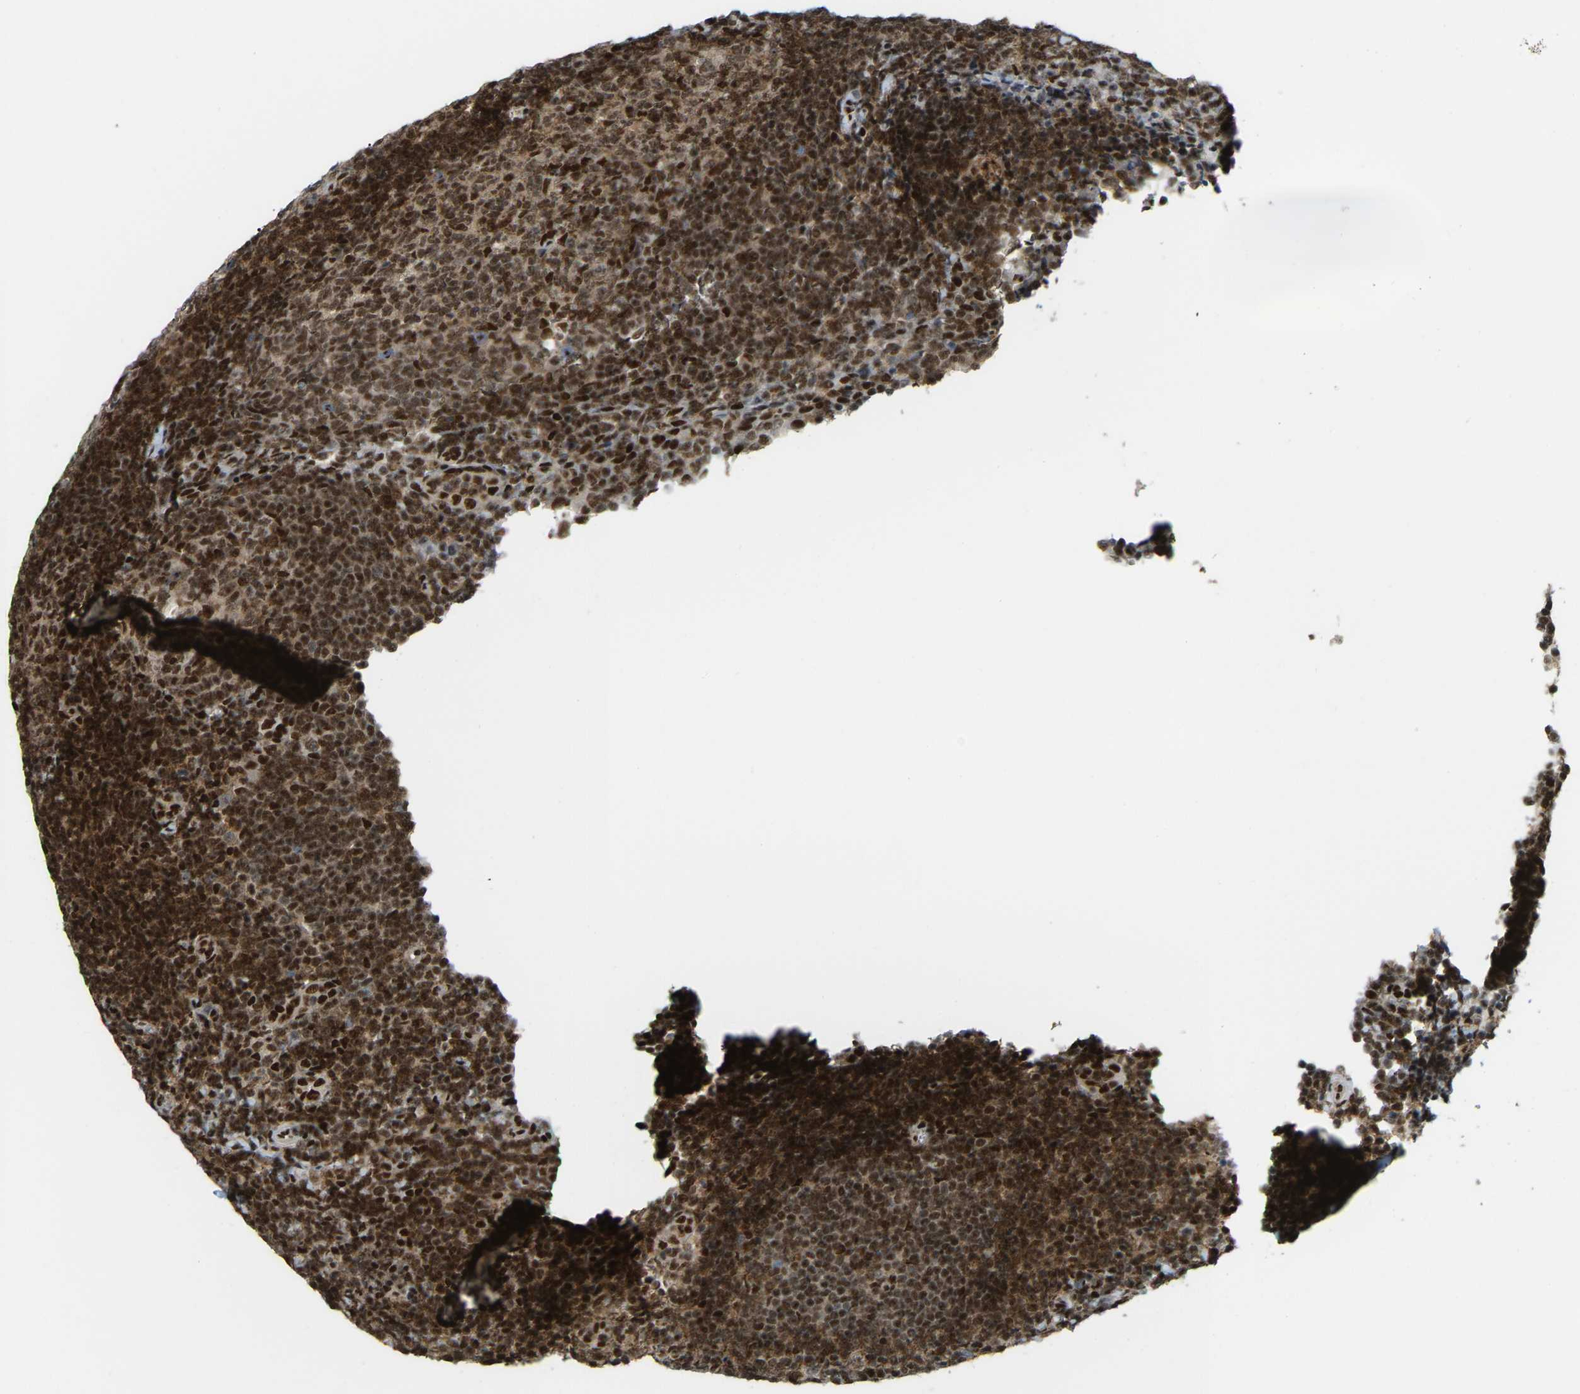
{"staining": {"intensity": "moderate", "quantity": ">75%", "location": "nuclear"}, "tissue": "tonsil", "cell_type": "Germinal center cells", "image_type": "normal", "snomed": [{"axis": "morphology", "description": "Normal tissue, NOS"}, {"axis": "topography", "description": "Tonsil"}], "caption": "IHC image of normal human tonsil stained for a protein (brown), which reveals medium levels of moderate nuclear positivity in about >75% of germinal center cells.", "gene": "NUMA1", "patient": {"sex": "male", "age": 37}}